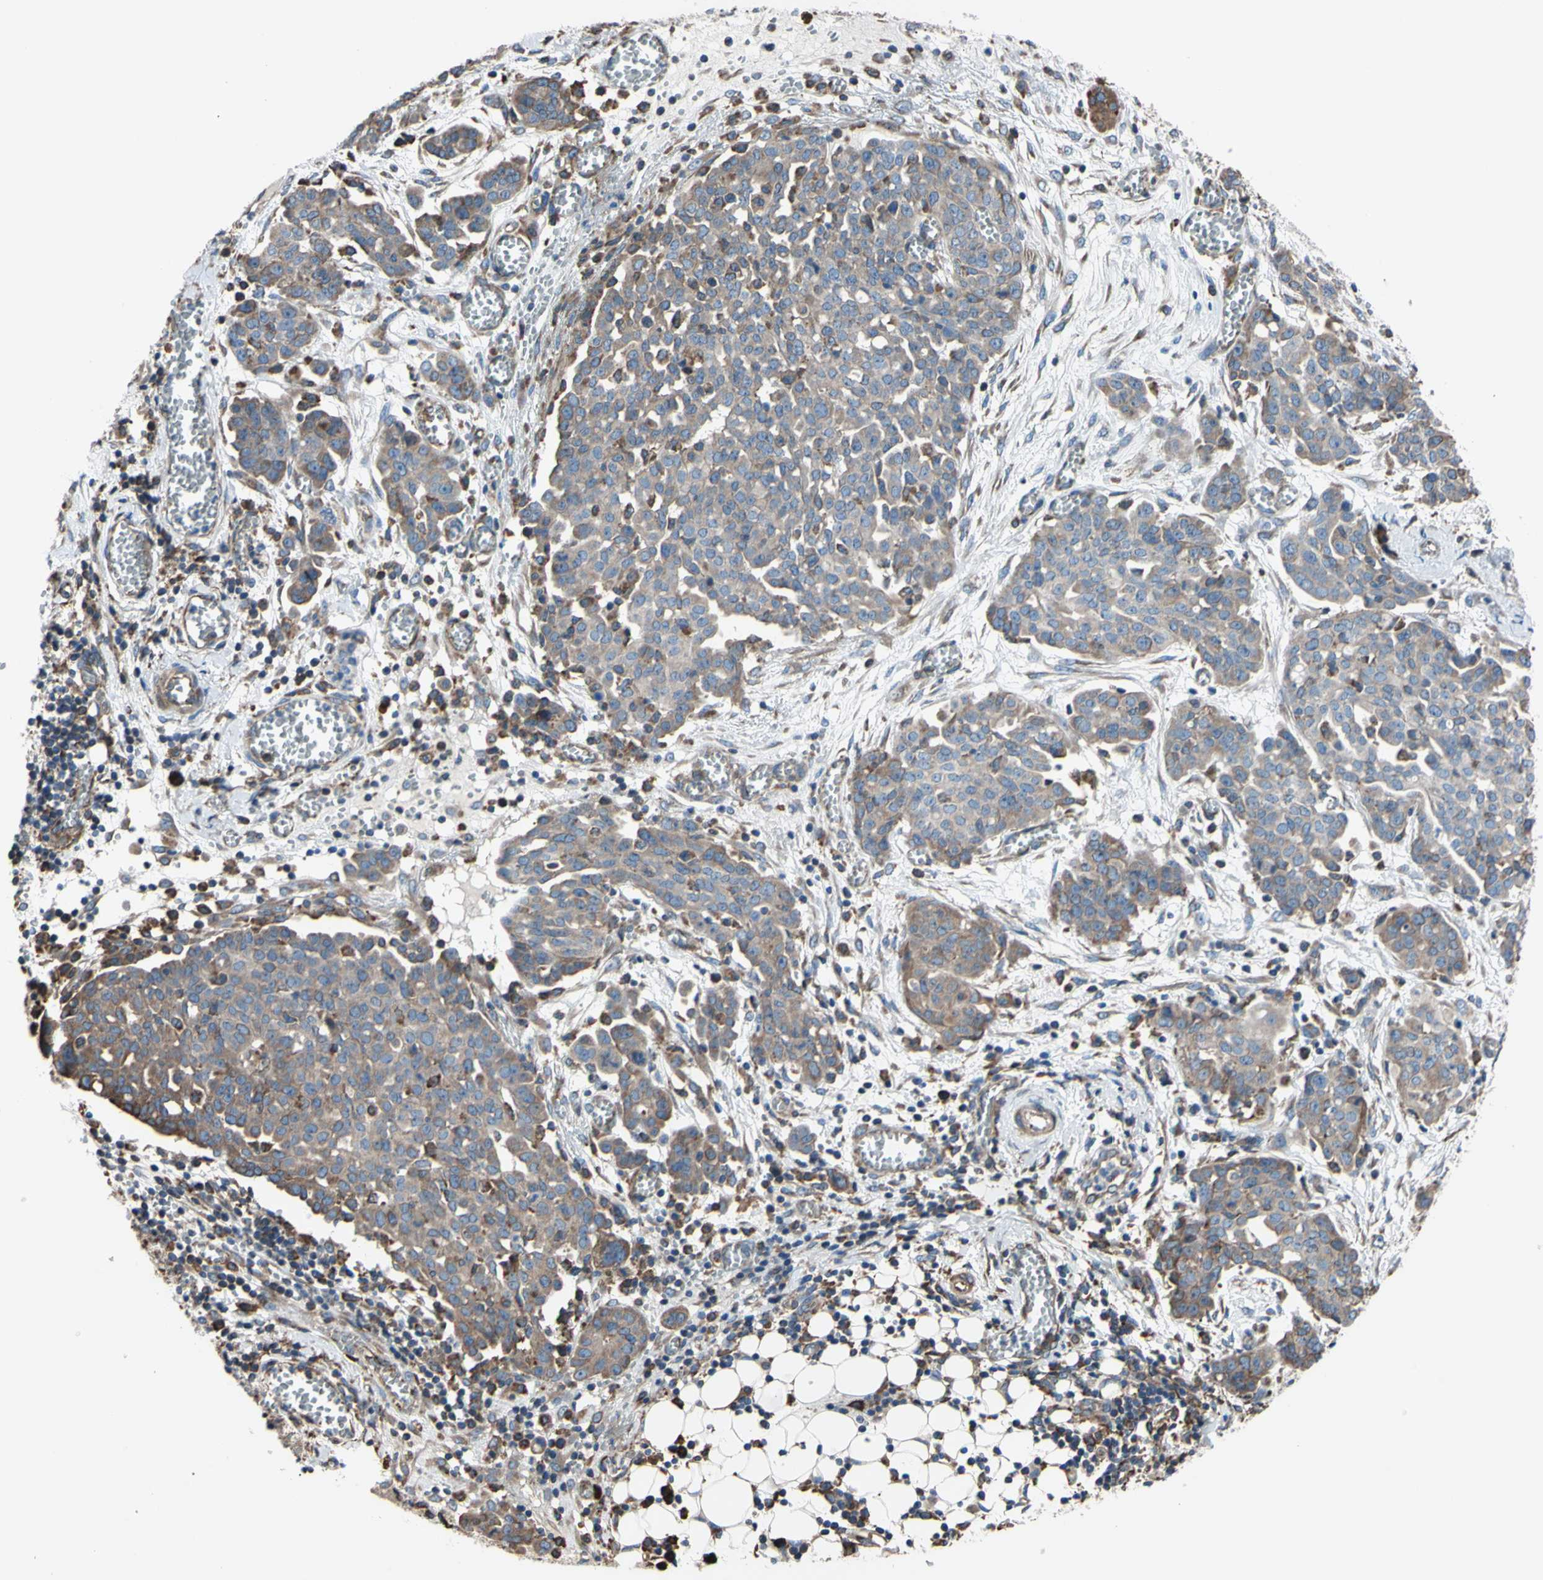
{"staining": {"intensity": "moderate", "quantity": ">75%", "location": "cytoplasmic/membranous"}, "tissue": "ovarian cancer", "cell_type": "Tumor cells", "image_type": "cancer", "snomed": [{"axis": "morphology", "description": "Cystadenocarcinoma, serous, NOS"}, {"axis": "topography", "description": "Soft tissue"}, {"axis": "topography", "description": "Ovary"}], "caption": "Brown immunohistochemical staining in human ovarian cancer reveals moderate cytoplasmic/membranous expression in about >75% of tumor cells.", "gene": "BMF", "patient": {"sex": "female", "age": 57}}